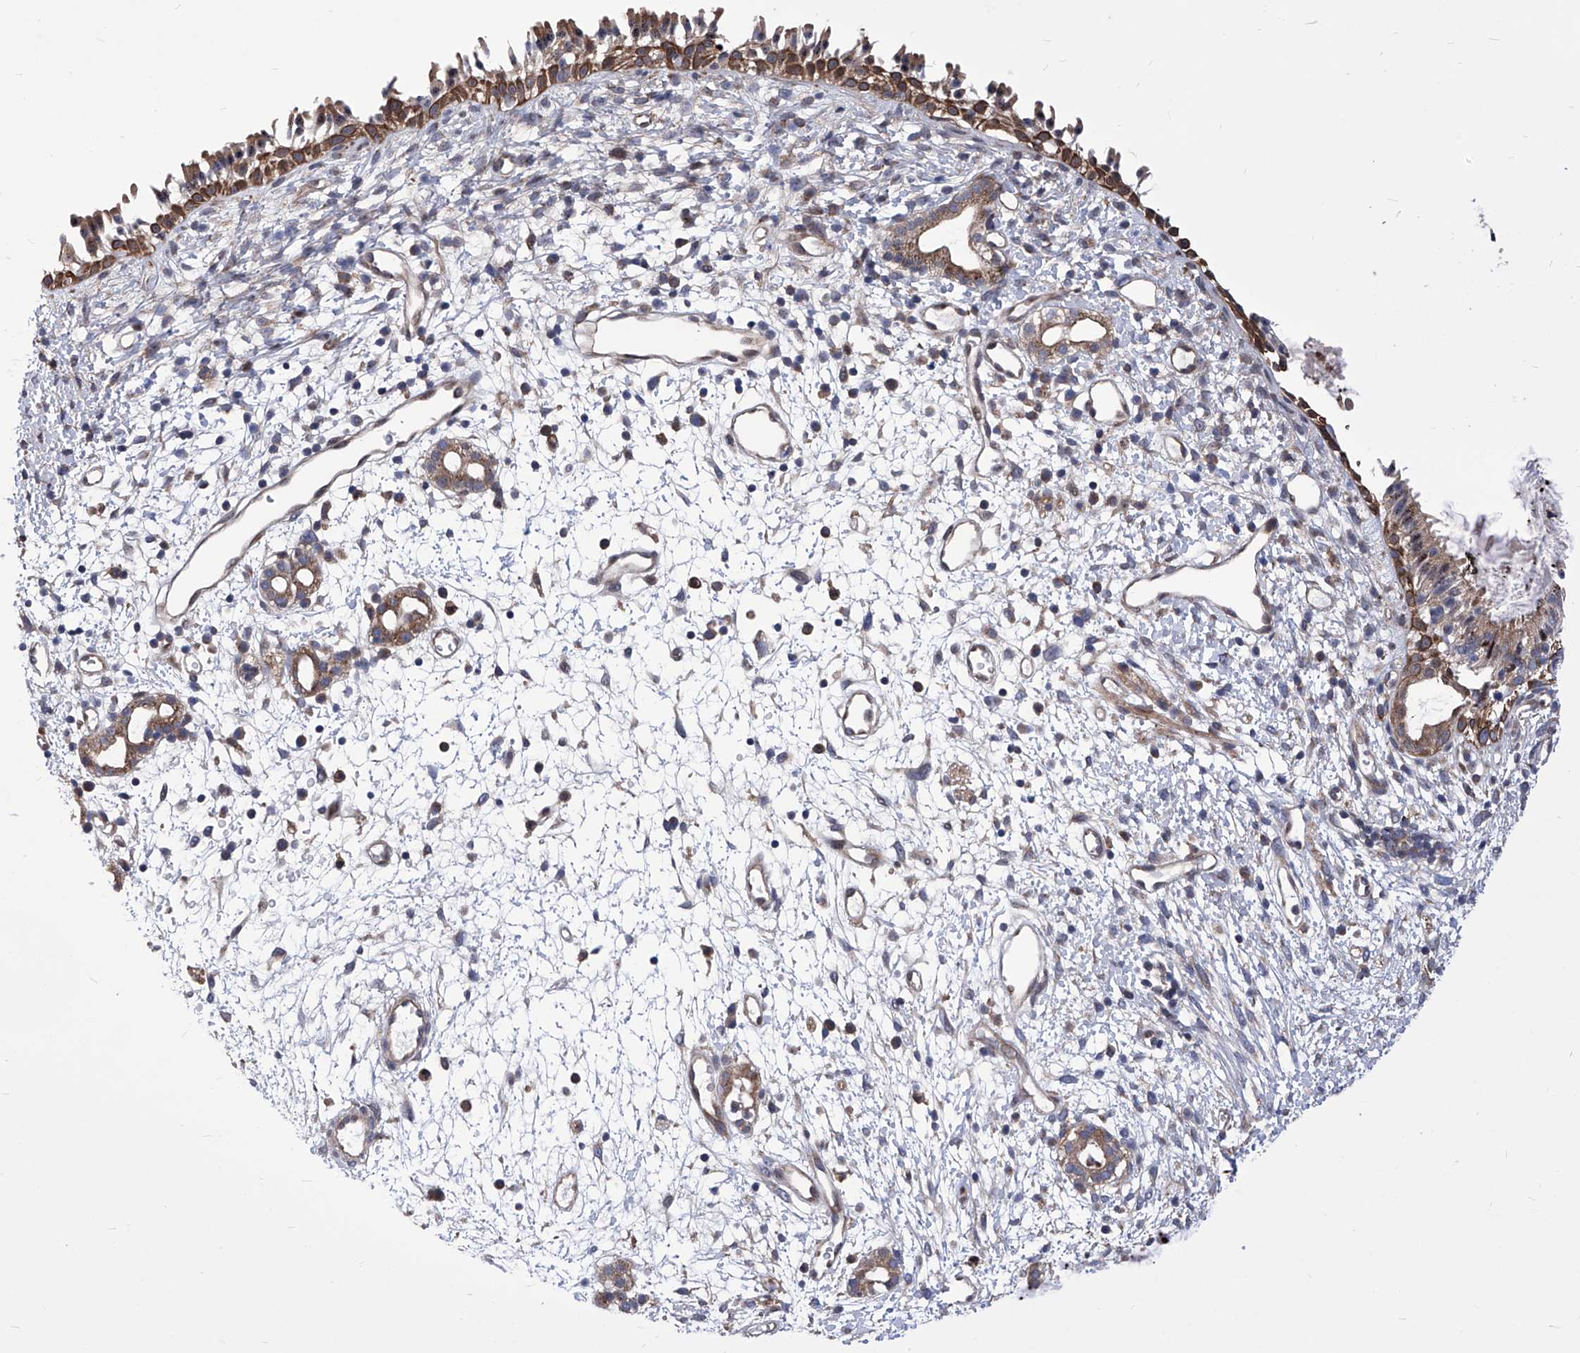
{"staining": {"intensity": "moderate", "quantity": ">75%", "location": "cytoplasmic/membranous"}, "tissue": "nasopharynx", "cell_type": "Respiratory epithelial cells", "image_type": "normal", "snomed": [{"axis": "morphology", "description": "Normal tissue, NOS"}, {"axis": "topography", "description": "Nasopharynx"}], "caption": "Nasopharynx stained with DAB immunohistochemistry (IHC) reveals medium levels of moderate cytoplasmic/membranous positivity in approximately >75% of respiratory epithelial cells.", "gene": "KTI12", "patient": {"sex": "male", "age": 22}}